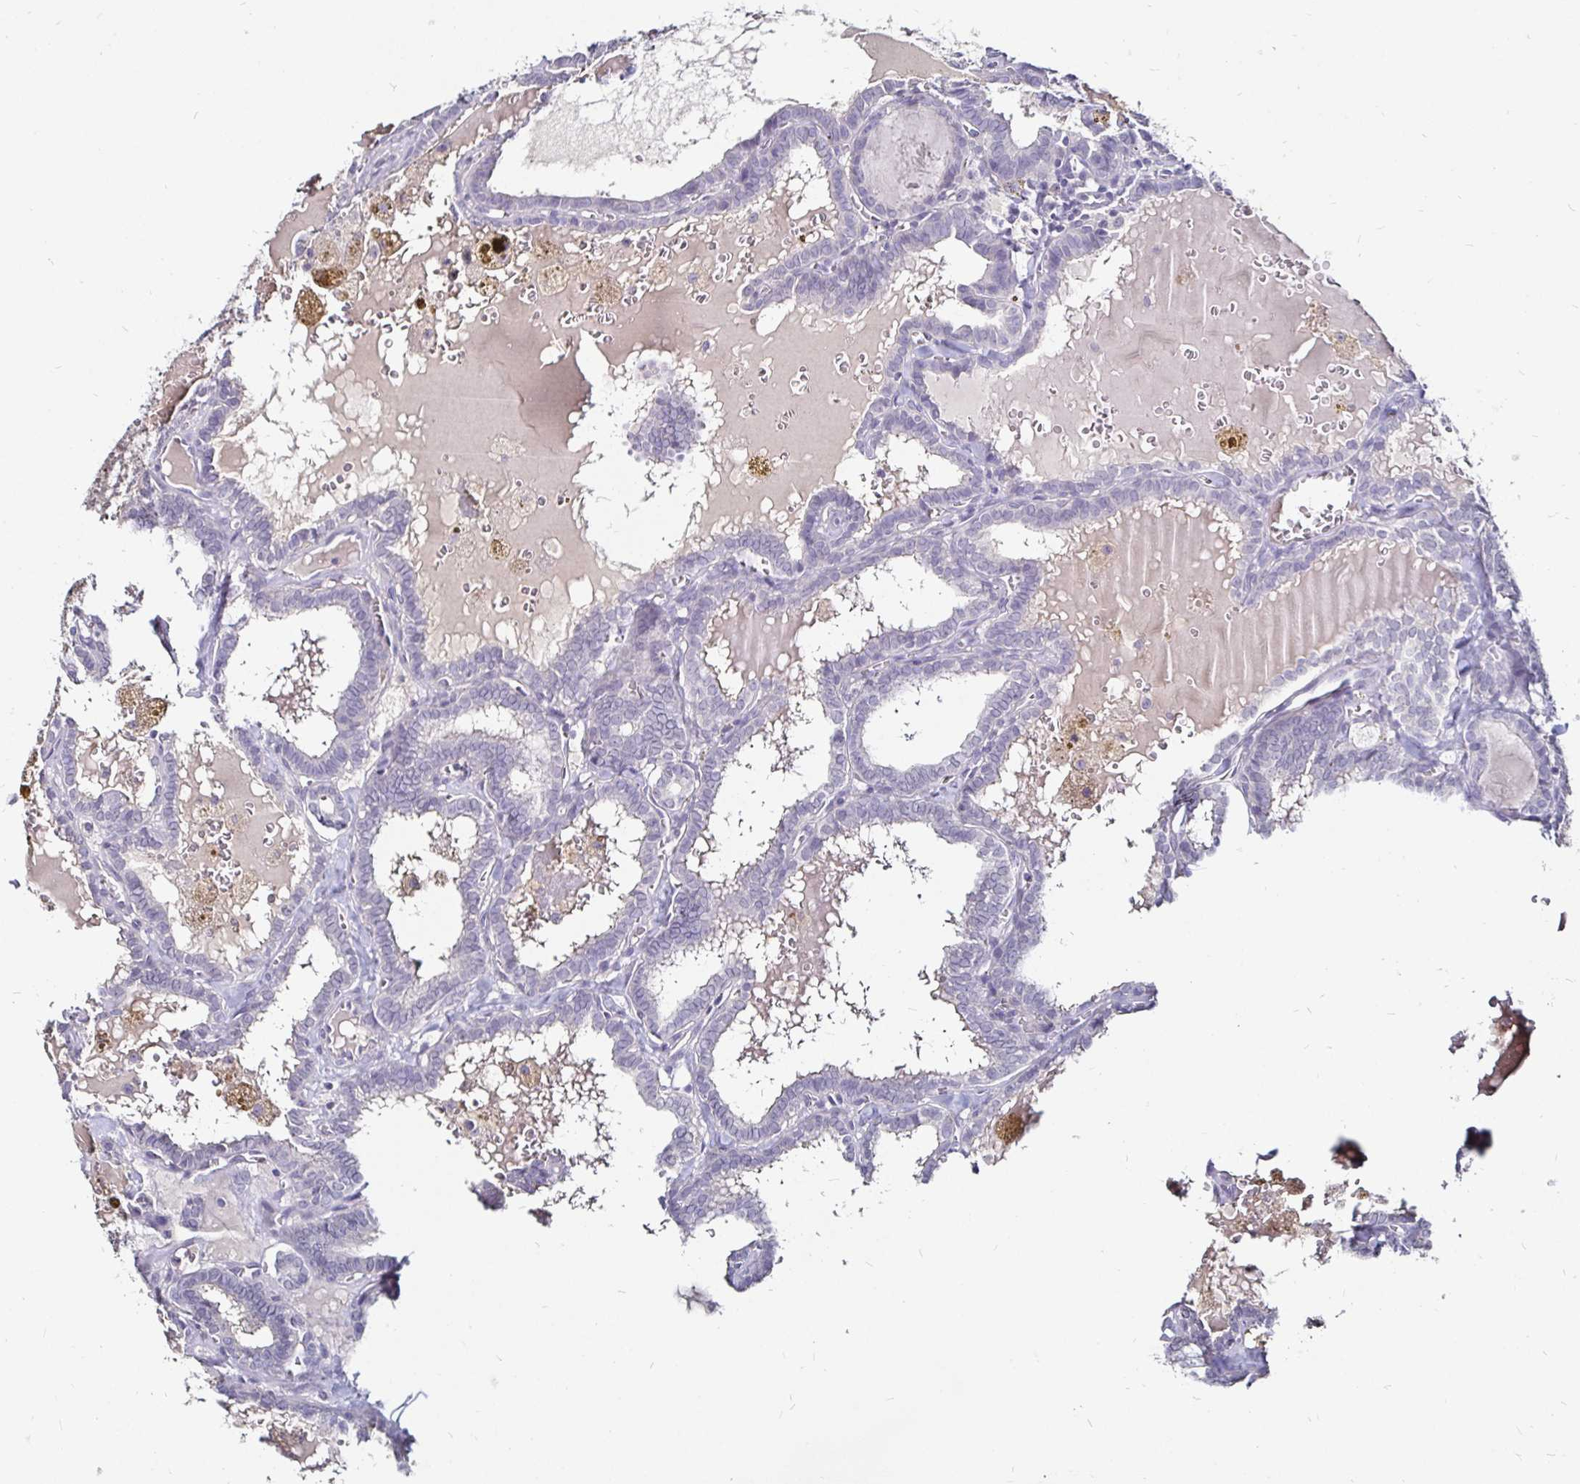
{"staining": {"intensity": "negative", "quantity": "none", "location": "none"}, "tissue": "thyroid cancer", "cell_type": "Tumor cells", "image_type": "cancer", "snomed": [{"axis": "morphology", "description": "Papillary adenocarcinoma, NOS"}, {"axis": "topography", "description": "Thyroid gland"}], "caption": "The micrograph demonstrates no staining of tumor cells in thyroid cancer.", "gene": "FAIM2", "patient": {"sex": "female", "age": 39}}